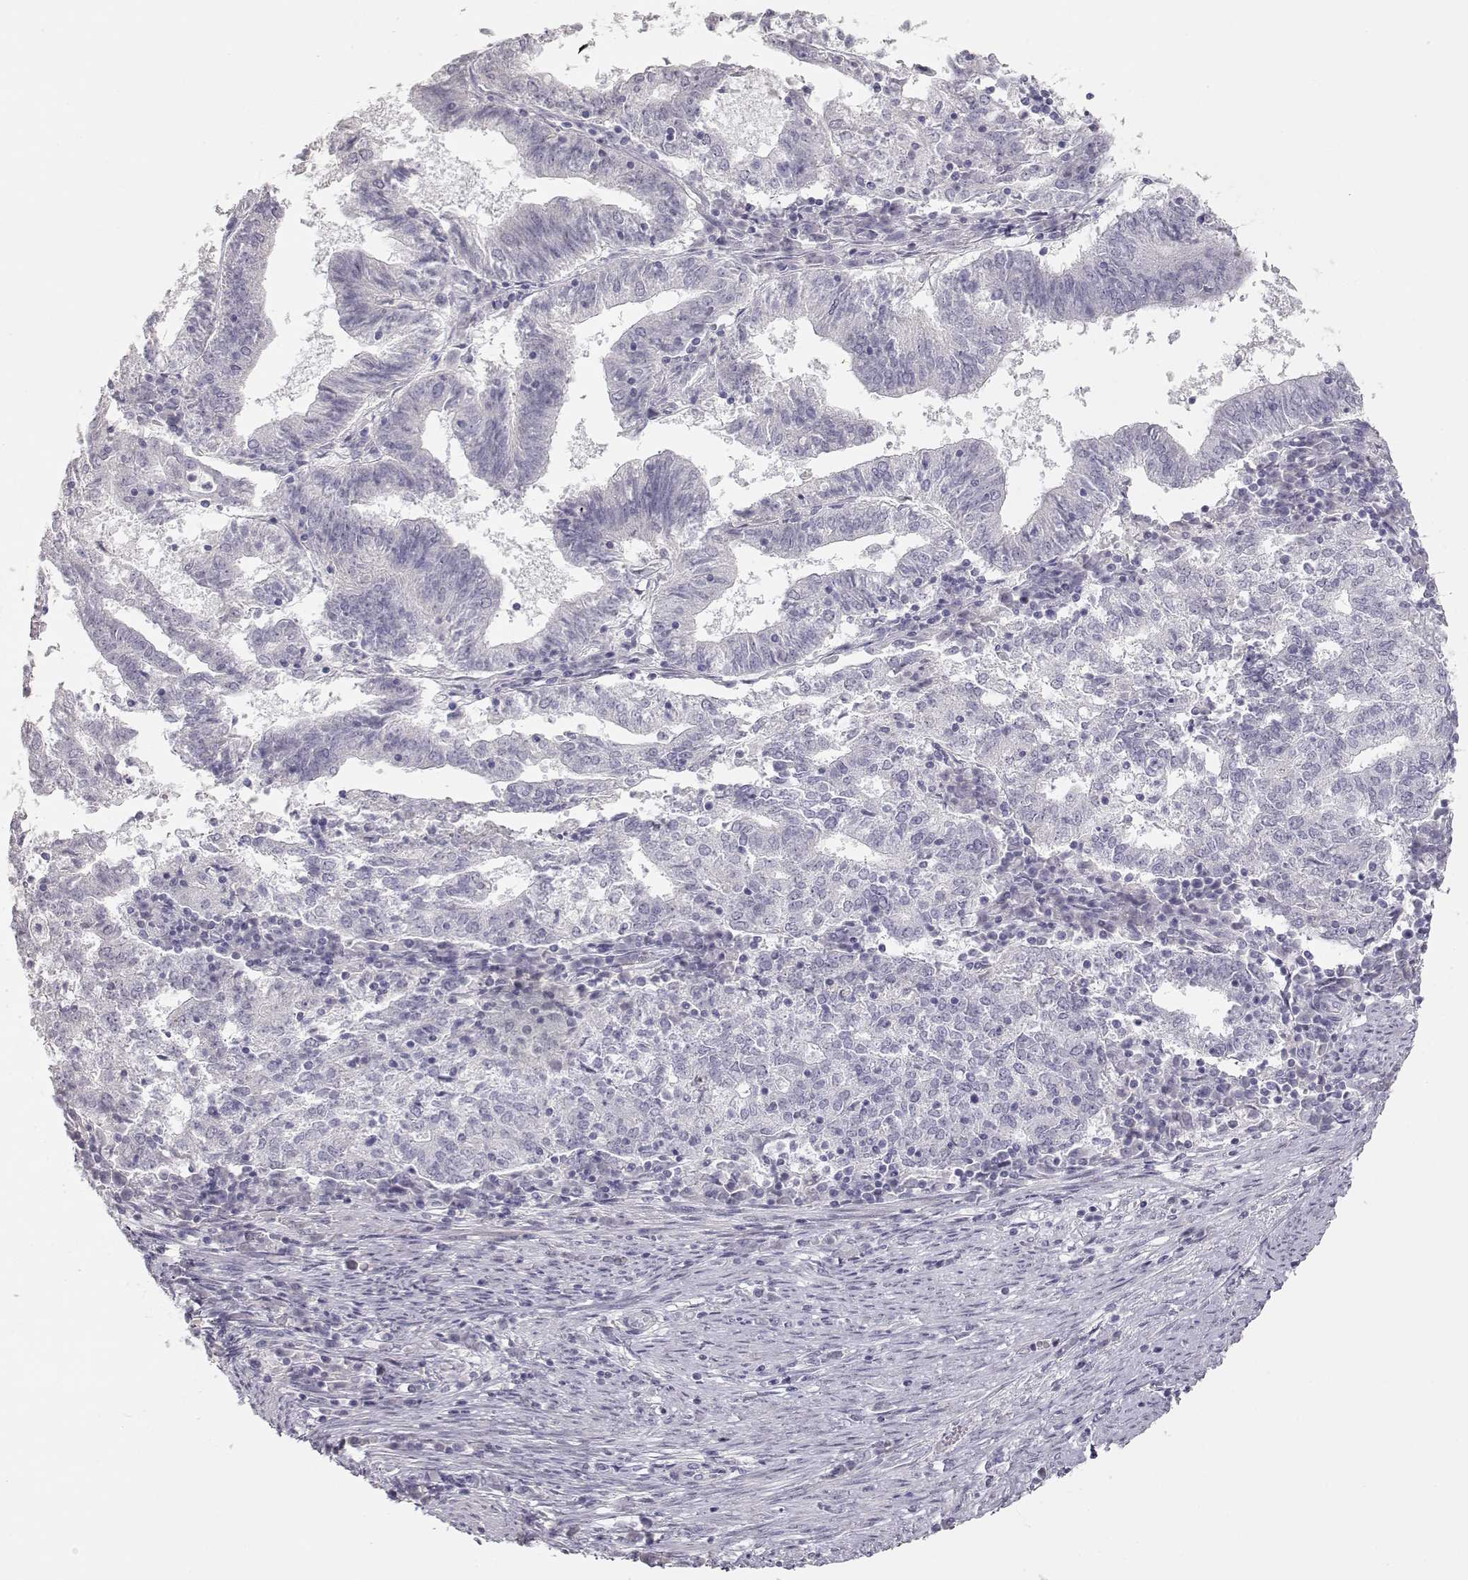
{"staining": {"intensity": "negative", "quantity": "none", "location": "none"}, "tissue": "endometrial cancer", "cell_type": "Tumor cells", "image_type": "cancer", "snomed": [{"axis": "morphology", "description": "Adenocarcinoma, NOS"}, {"axis": "topography", "description": "Endometrium"}], "caption": "Immunohistochemical staining of endometrial cancer demonstrates no significant expression in tumor cells.", "gene": "TKTL1", "patient": {"sex": "female", "age": 82}}